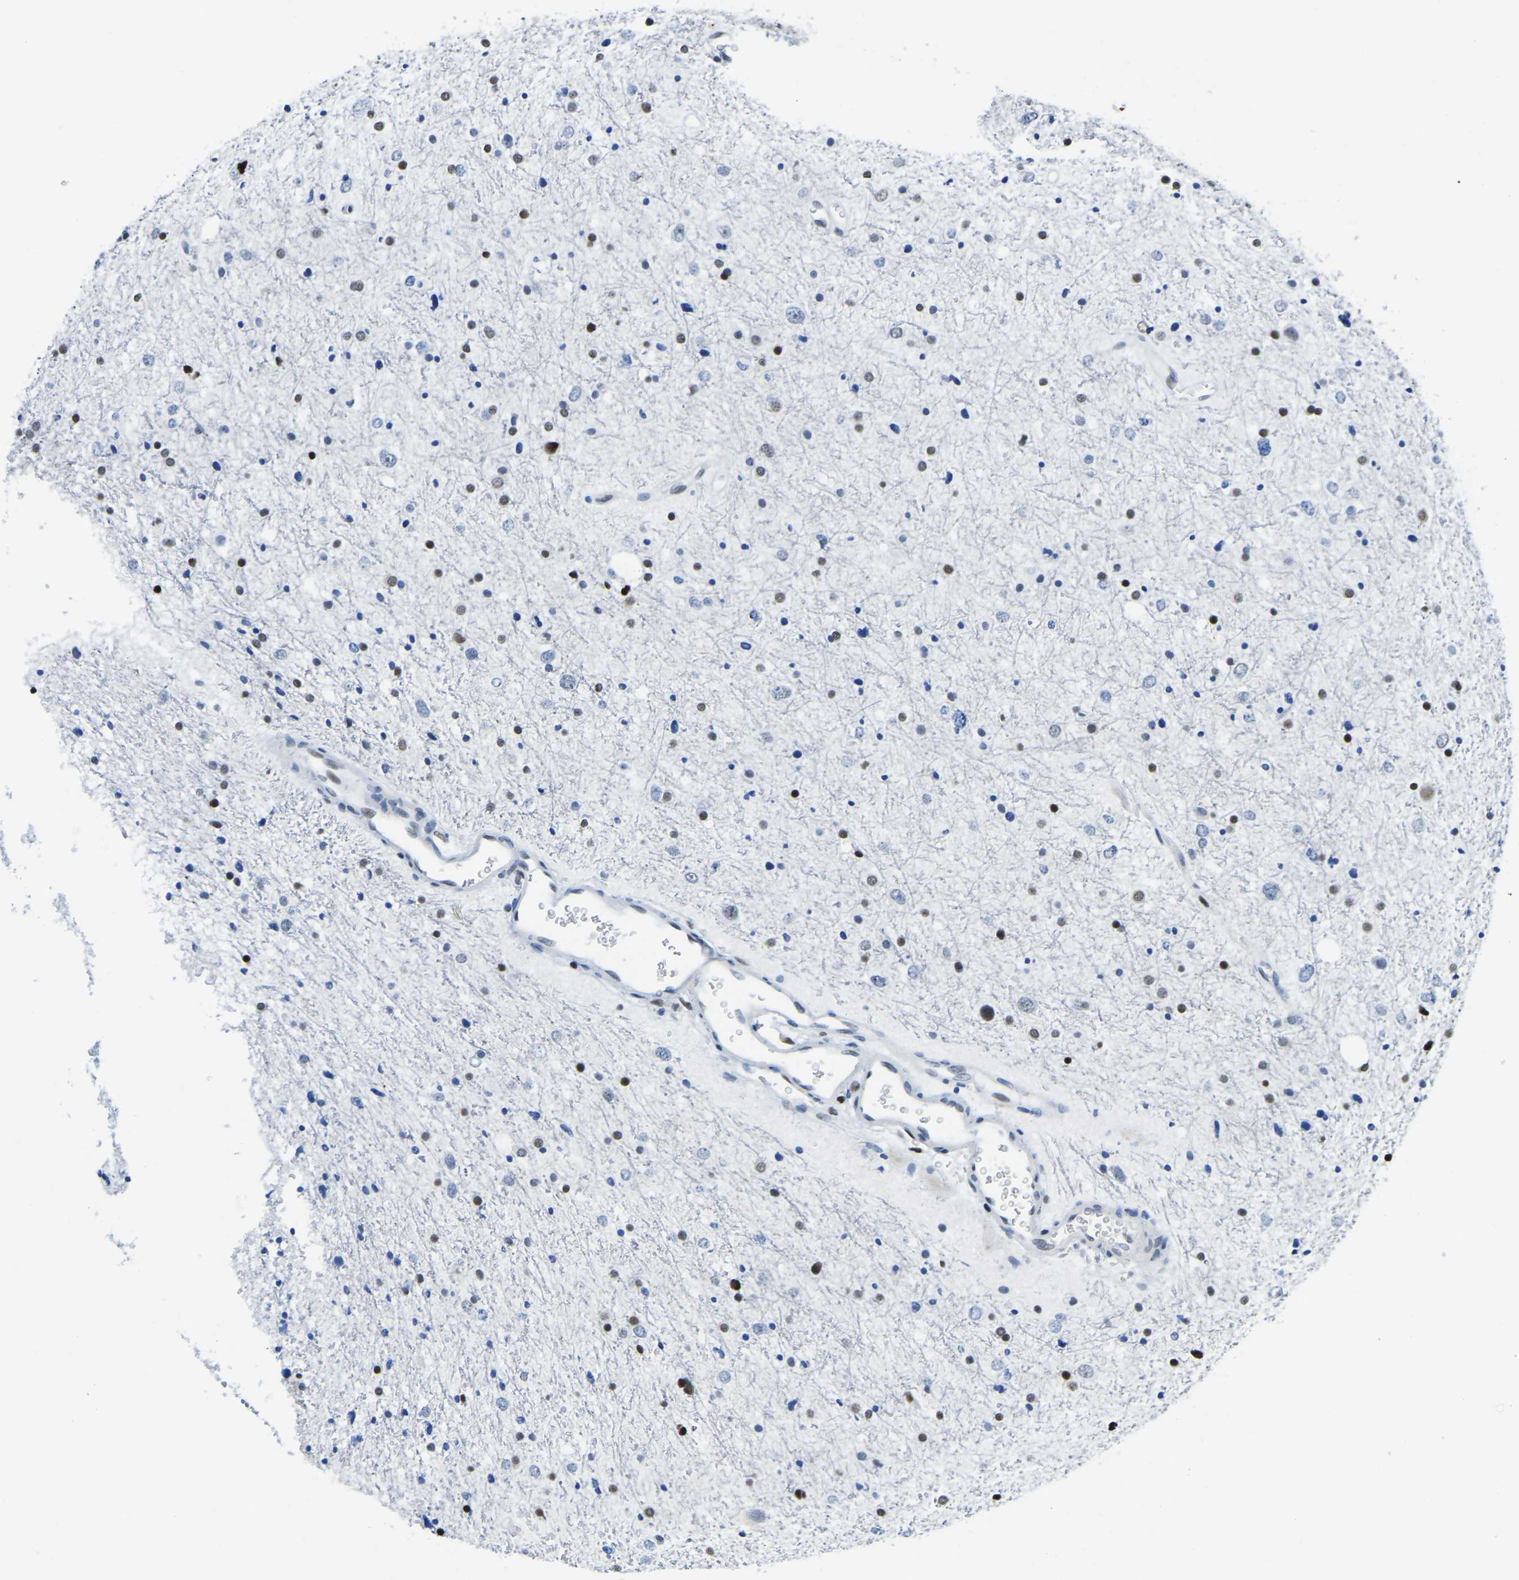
{"staining": {"intensity": "moderate", "quantity": "<25%", "location": "nuclear"}, "tissue": "glioma", "cell_type": "Tumor cells", "image_type": "cancer", "snomed": [{"axis": "morphology", "description": "Glioma, malignant, Low grade"}, {"axis": "topography", "description": "Brain"}], "caption": "Malignant glioma (low-grade) tissue demonstrates moderate nuclear staining in approximately <25% of tumor cells, visualized by immunohistochemistry.", "gene": "UBA1", "patient": {"sex": "female", "age": 37}}